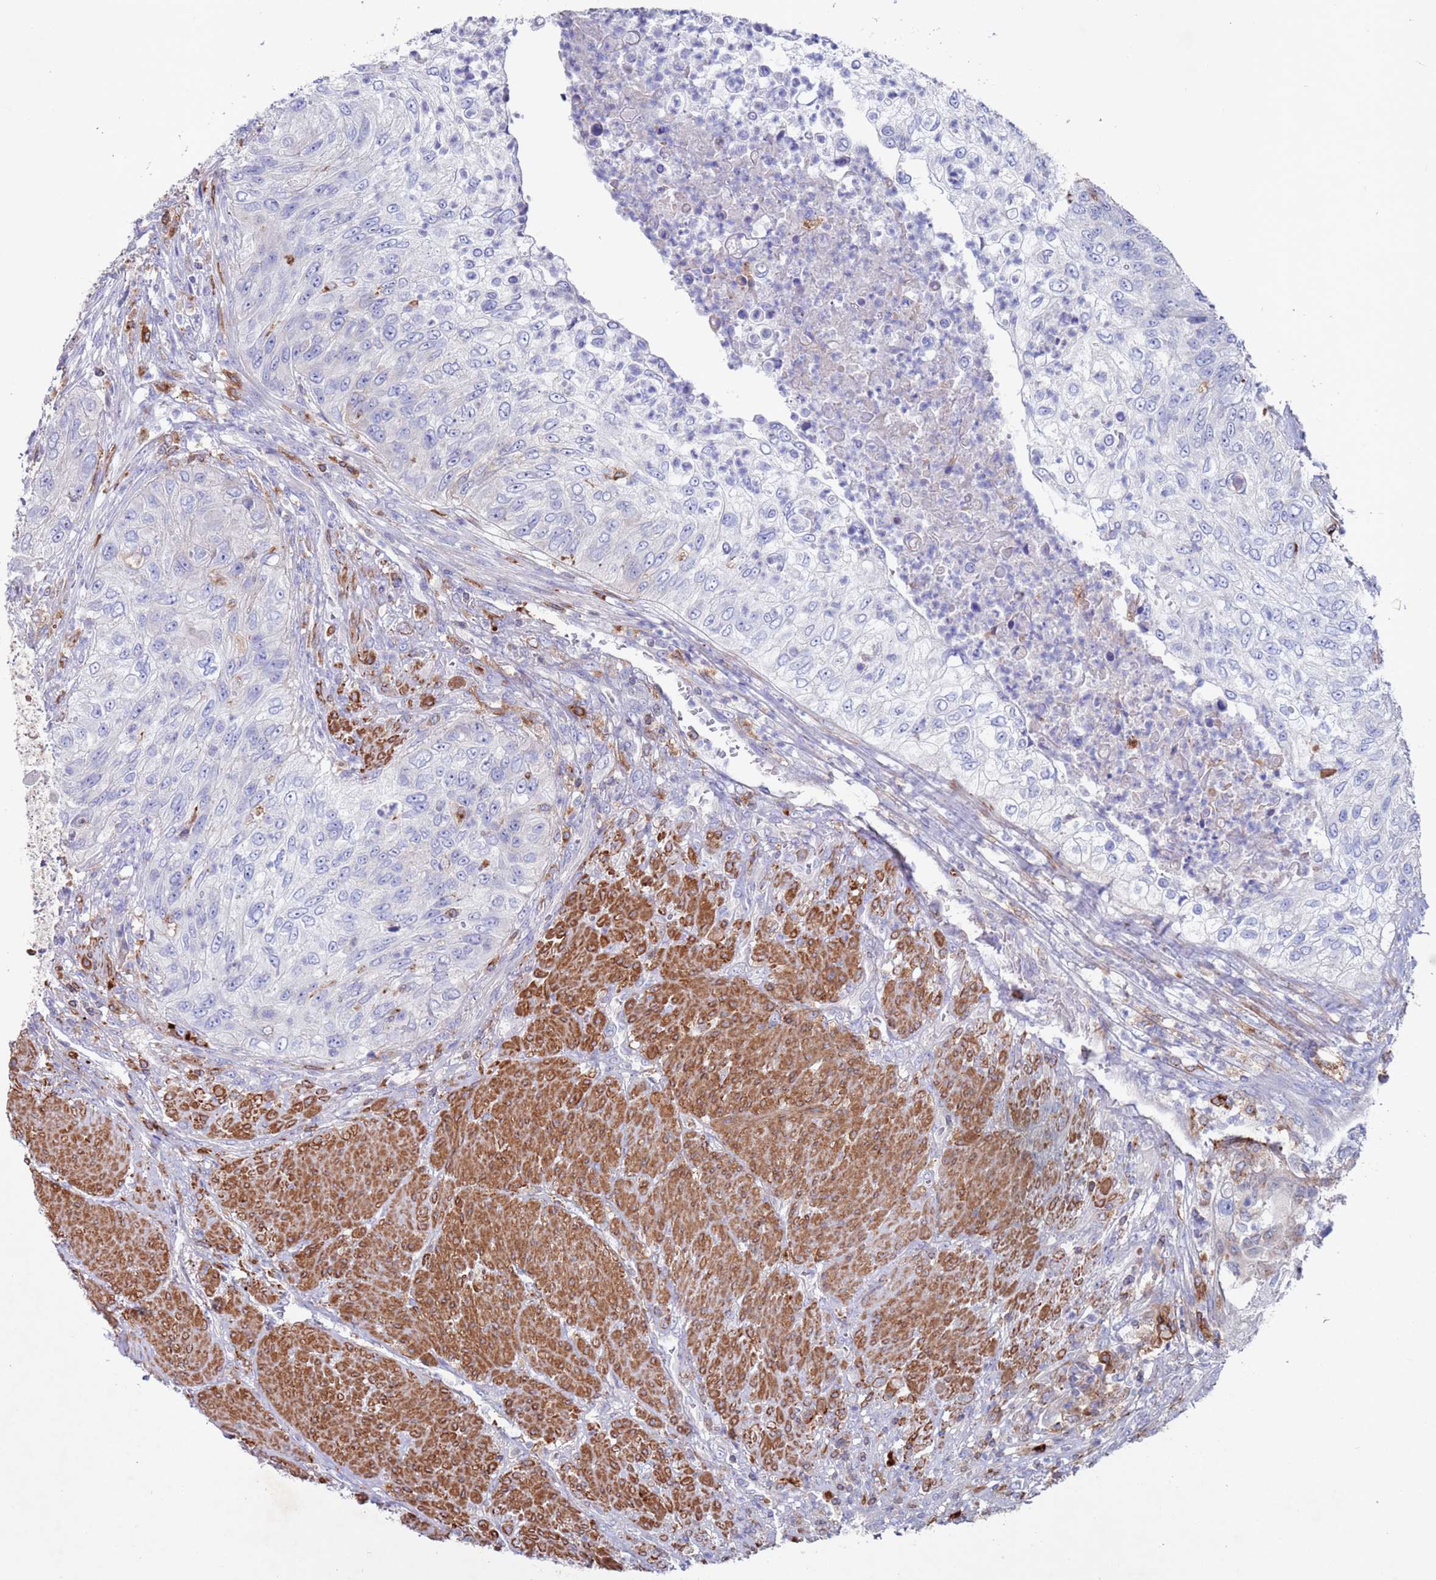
{"staining": {"intensity": "negative", "quantity": "none", "location": "none"}, "tissue": "urothelial cancer", "cell_type": "Tumor cells", "image_type": "cancer", "snomed": [{"axis": "morphology", "description": "Urothelial carcinoma, High grade"}, {"axis": "topography", "description": "Urinary bladder"}], "caption": "A high-resolution micrograph shows immunohistochemistry (IHC) staining of high-grade urothelial carcinoma, which reveals no significant staining in tumor cells.", "gene": "GREB1L", "patient": {"sex": "female", "age": 60}}